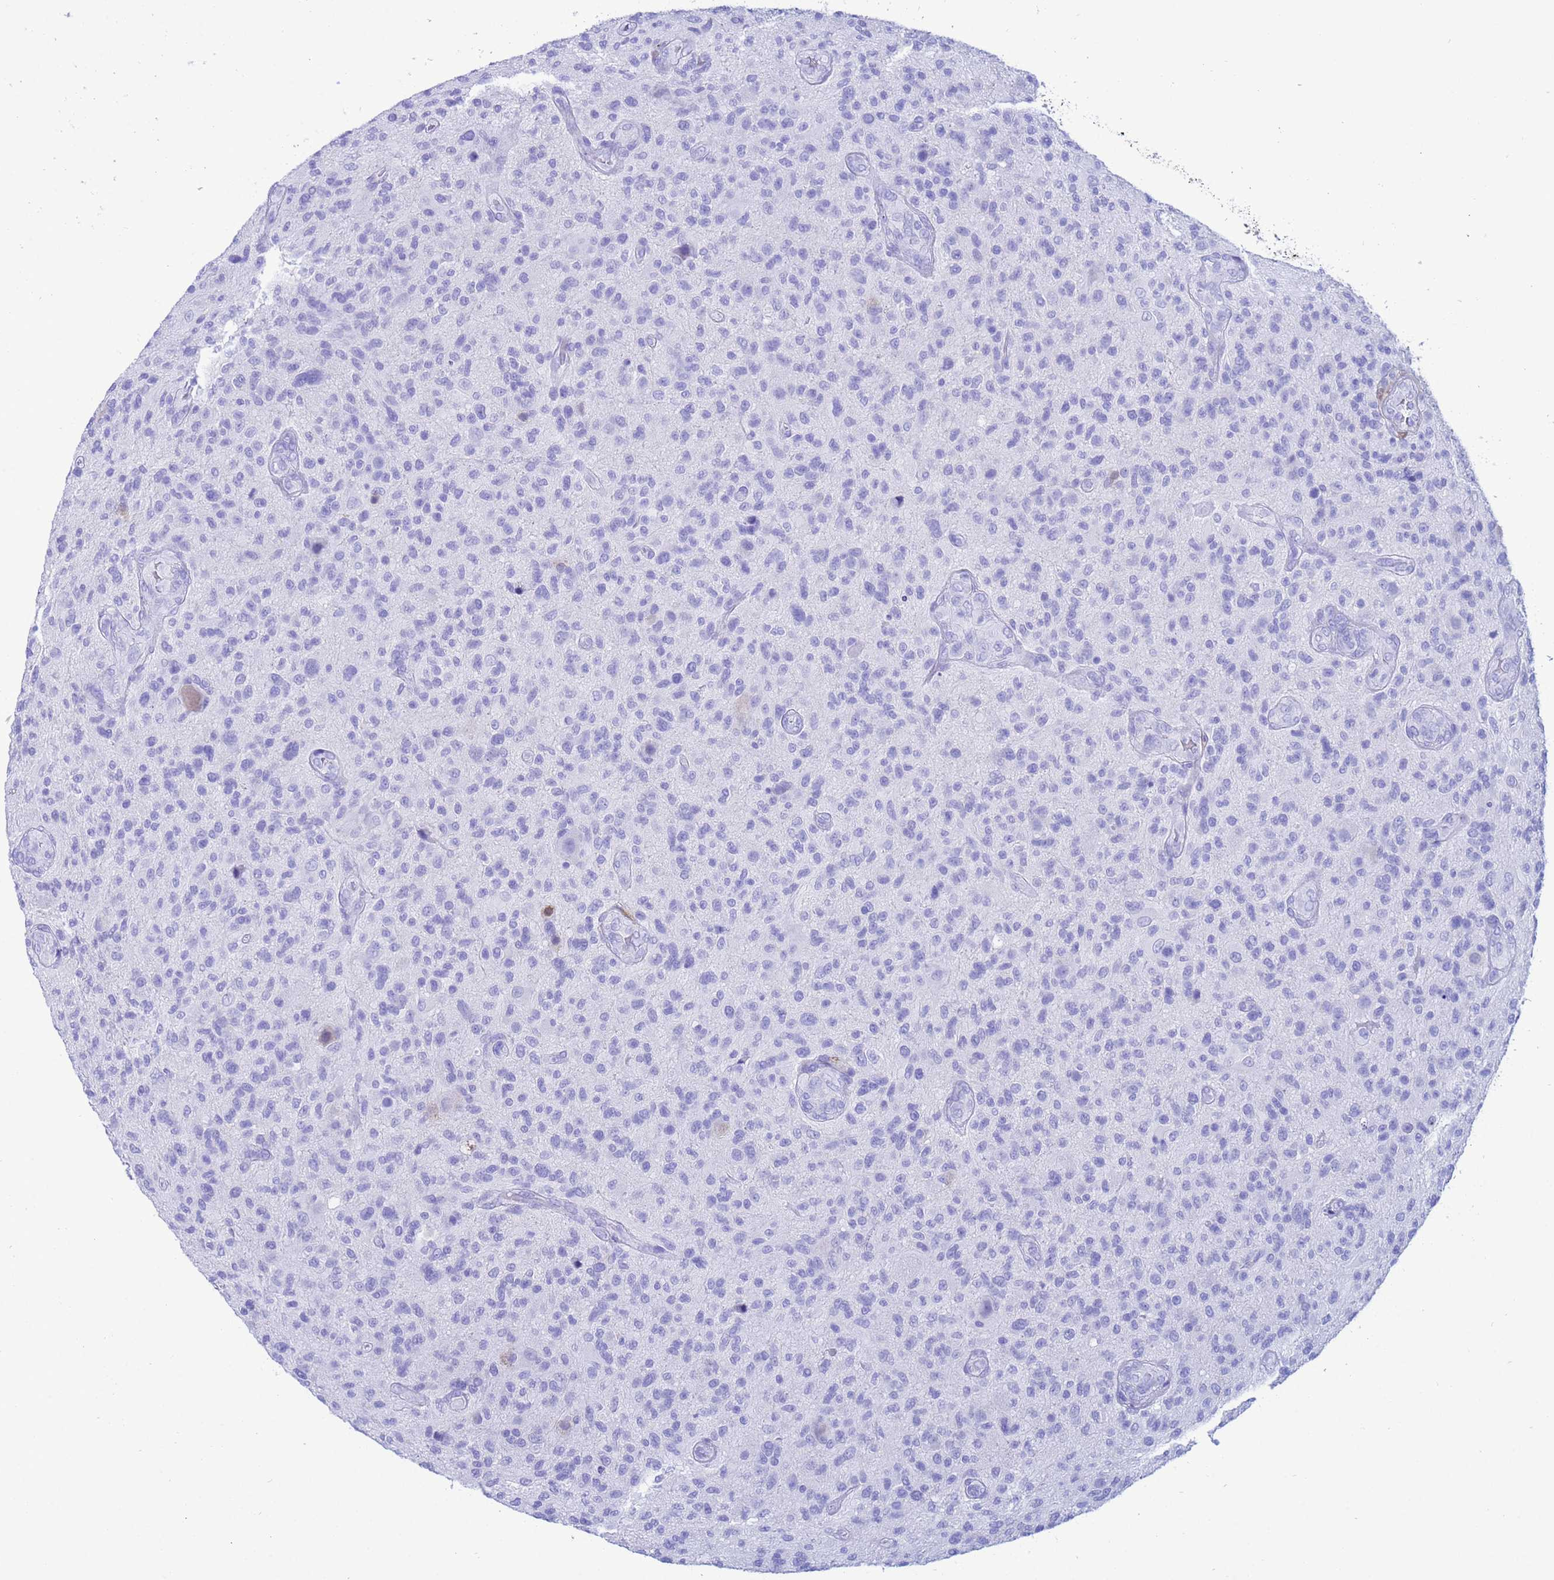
{"staining": {"intensity": "negative", "quantity": "none", "location": "none"}, "tissue": "glioma", "cell_type": "Tumor cells", "image_type": "cancer", "snomed": [{"axis": "morphology", "description": "Glioma, malignant, High grade"}, {"axis": "topography", "description": "Brain"}], "caption": "Malignant glioma (high-grade) was stained to show a protein in brown. There is no significant expression in tumor cells.", "gene": "AKR1C2", "patient": {"sex": "male", "age": 47}}